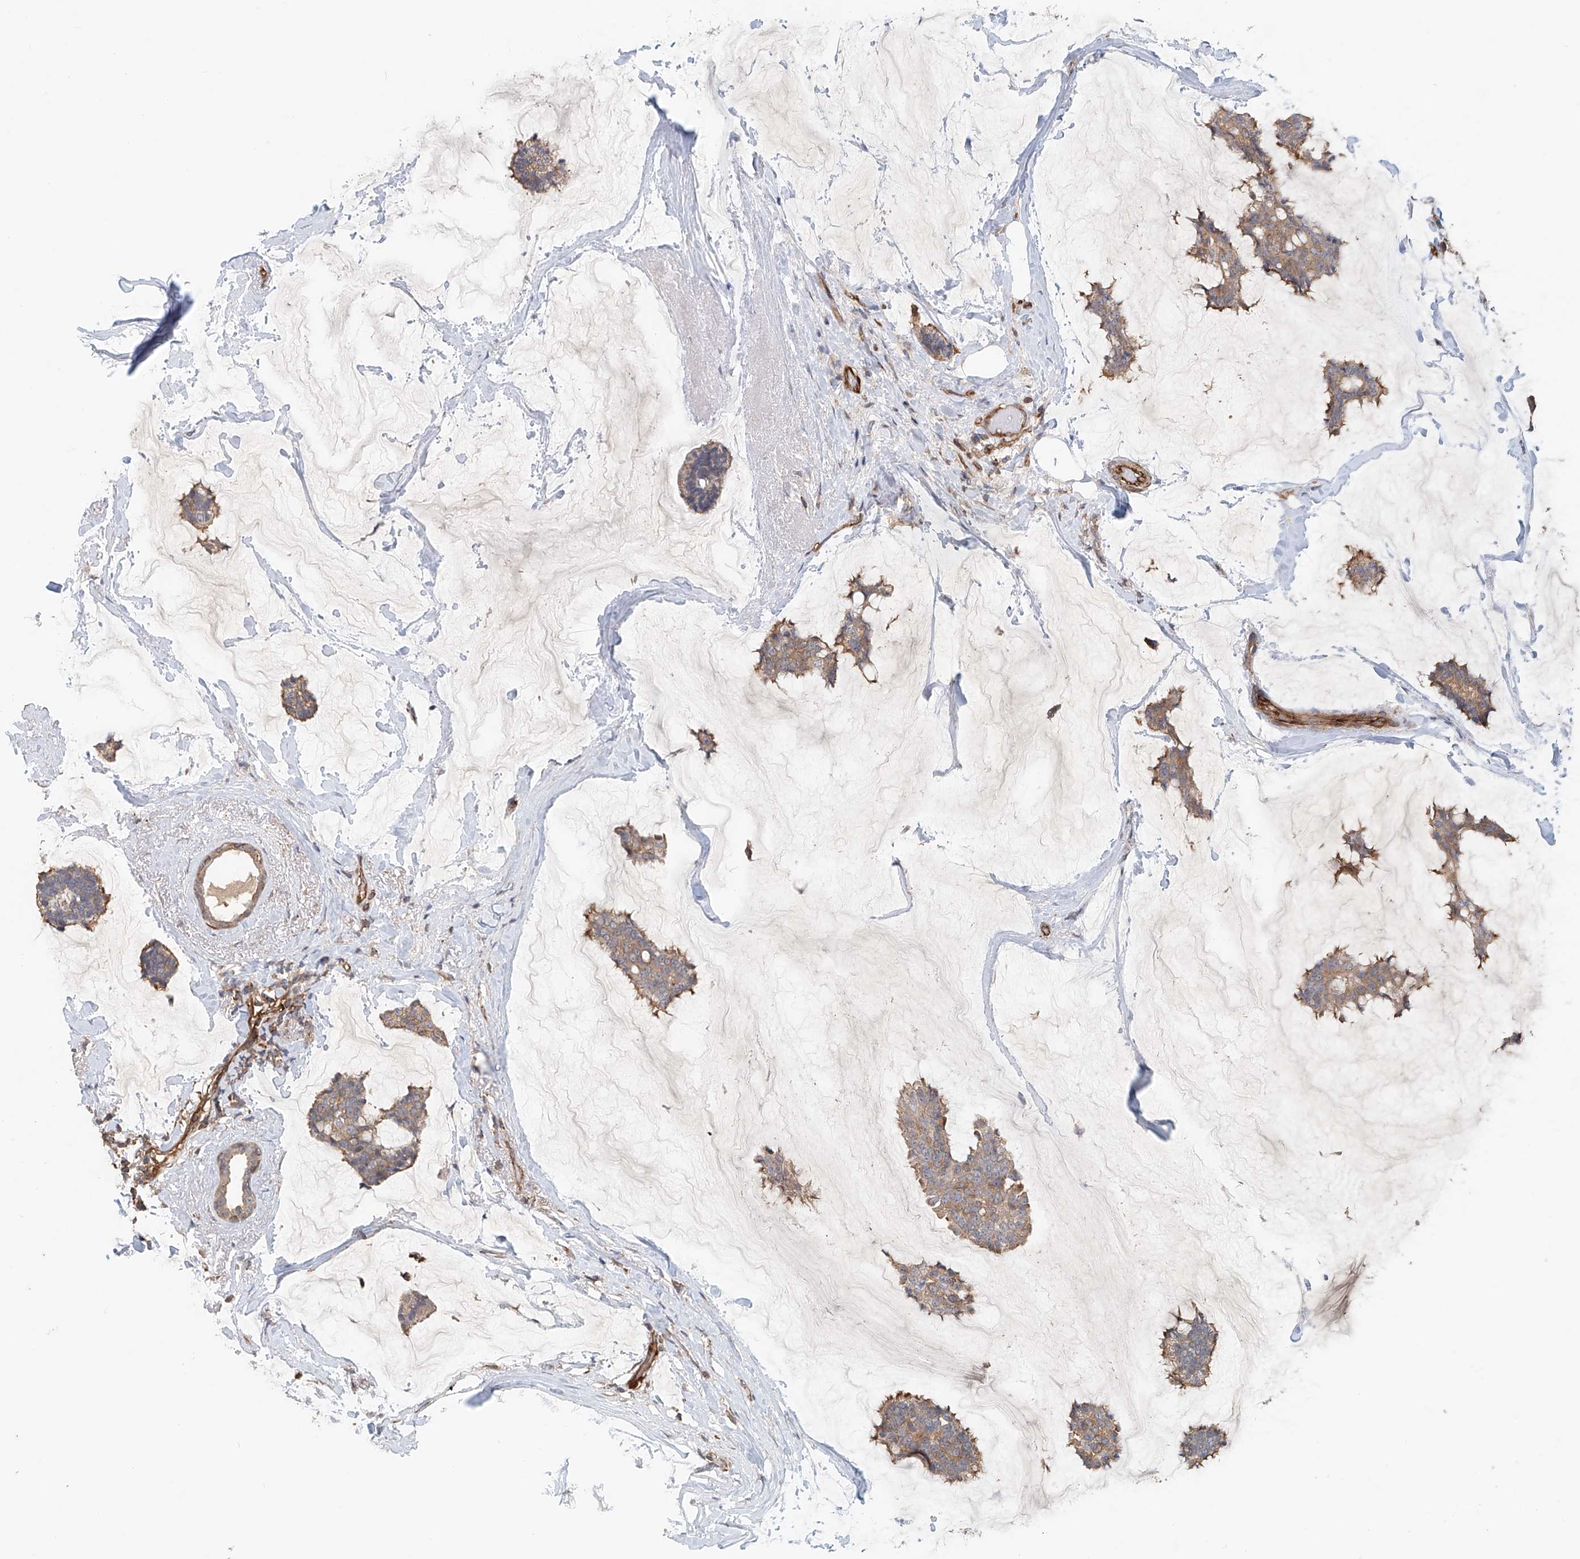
{"staining": {"intensity": "moderate", "quantity": ">75%", "location": "cytoplasmic/membranous"}, "tissue": "breast cancer", "cell_type": "Tumor cells", "image_type": "cancer", "snomed": [{"axis": "morphology", "description": "Duct carcinoma"}, {"axis": "topography", "description": "Breast"}], "caption": "About >75% of tumor cells in human infiltrating ductal carcinoma (breast) demonstrate moderate cytoplasmic/membranous protein staining as visualized by brown immunohistochemical staining.", "gene": "FRYL", "patient": {"sex": "female", "age": 93}}